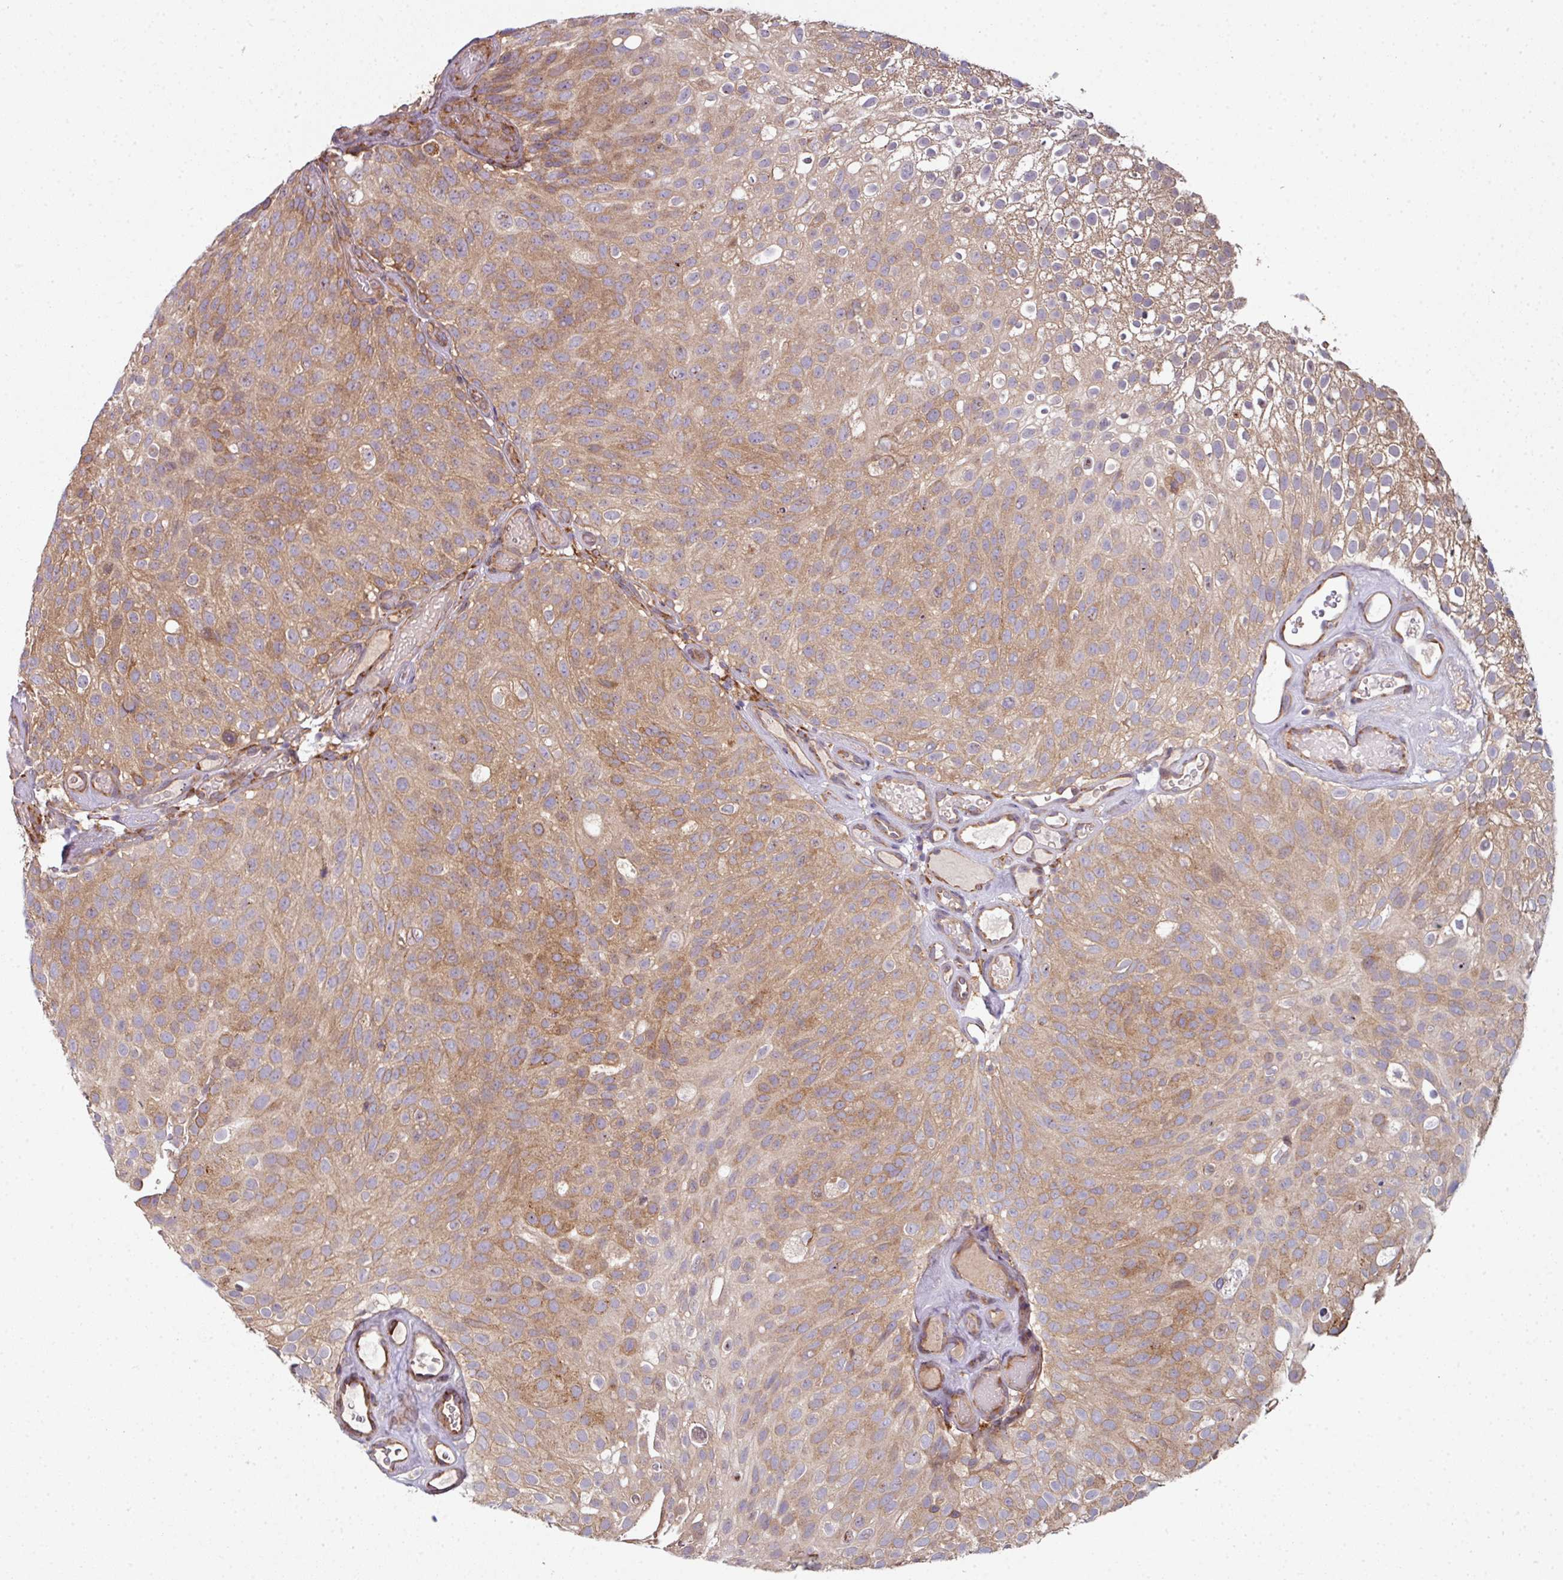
{"staining": {"intensity": "moderate", "quantity": "25%-75%", "location": "cytoplasmic/membranous,nuclear"}, "tissue": "urothelial cancer", "cell_type": "Tumor cells", "image_type": "cancer", "snomed": [{"axis": "morphology", "description": "Urothelial carcinoma, Low grade"}, {"axis": "topography", "description": "Urinary bladder"}], "caption": "This is a micrograph of immunohistochemistry (IHC) staining of urothelial cancer, which shows moderate positivity in the cytoplasmic/membranous and nuclear of tumor cells.", "gene": "FAT4", "patient": {"sex": "male", "age": 78}}